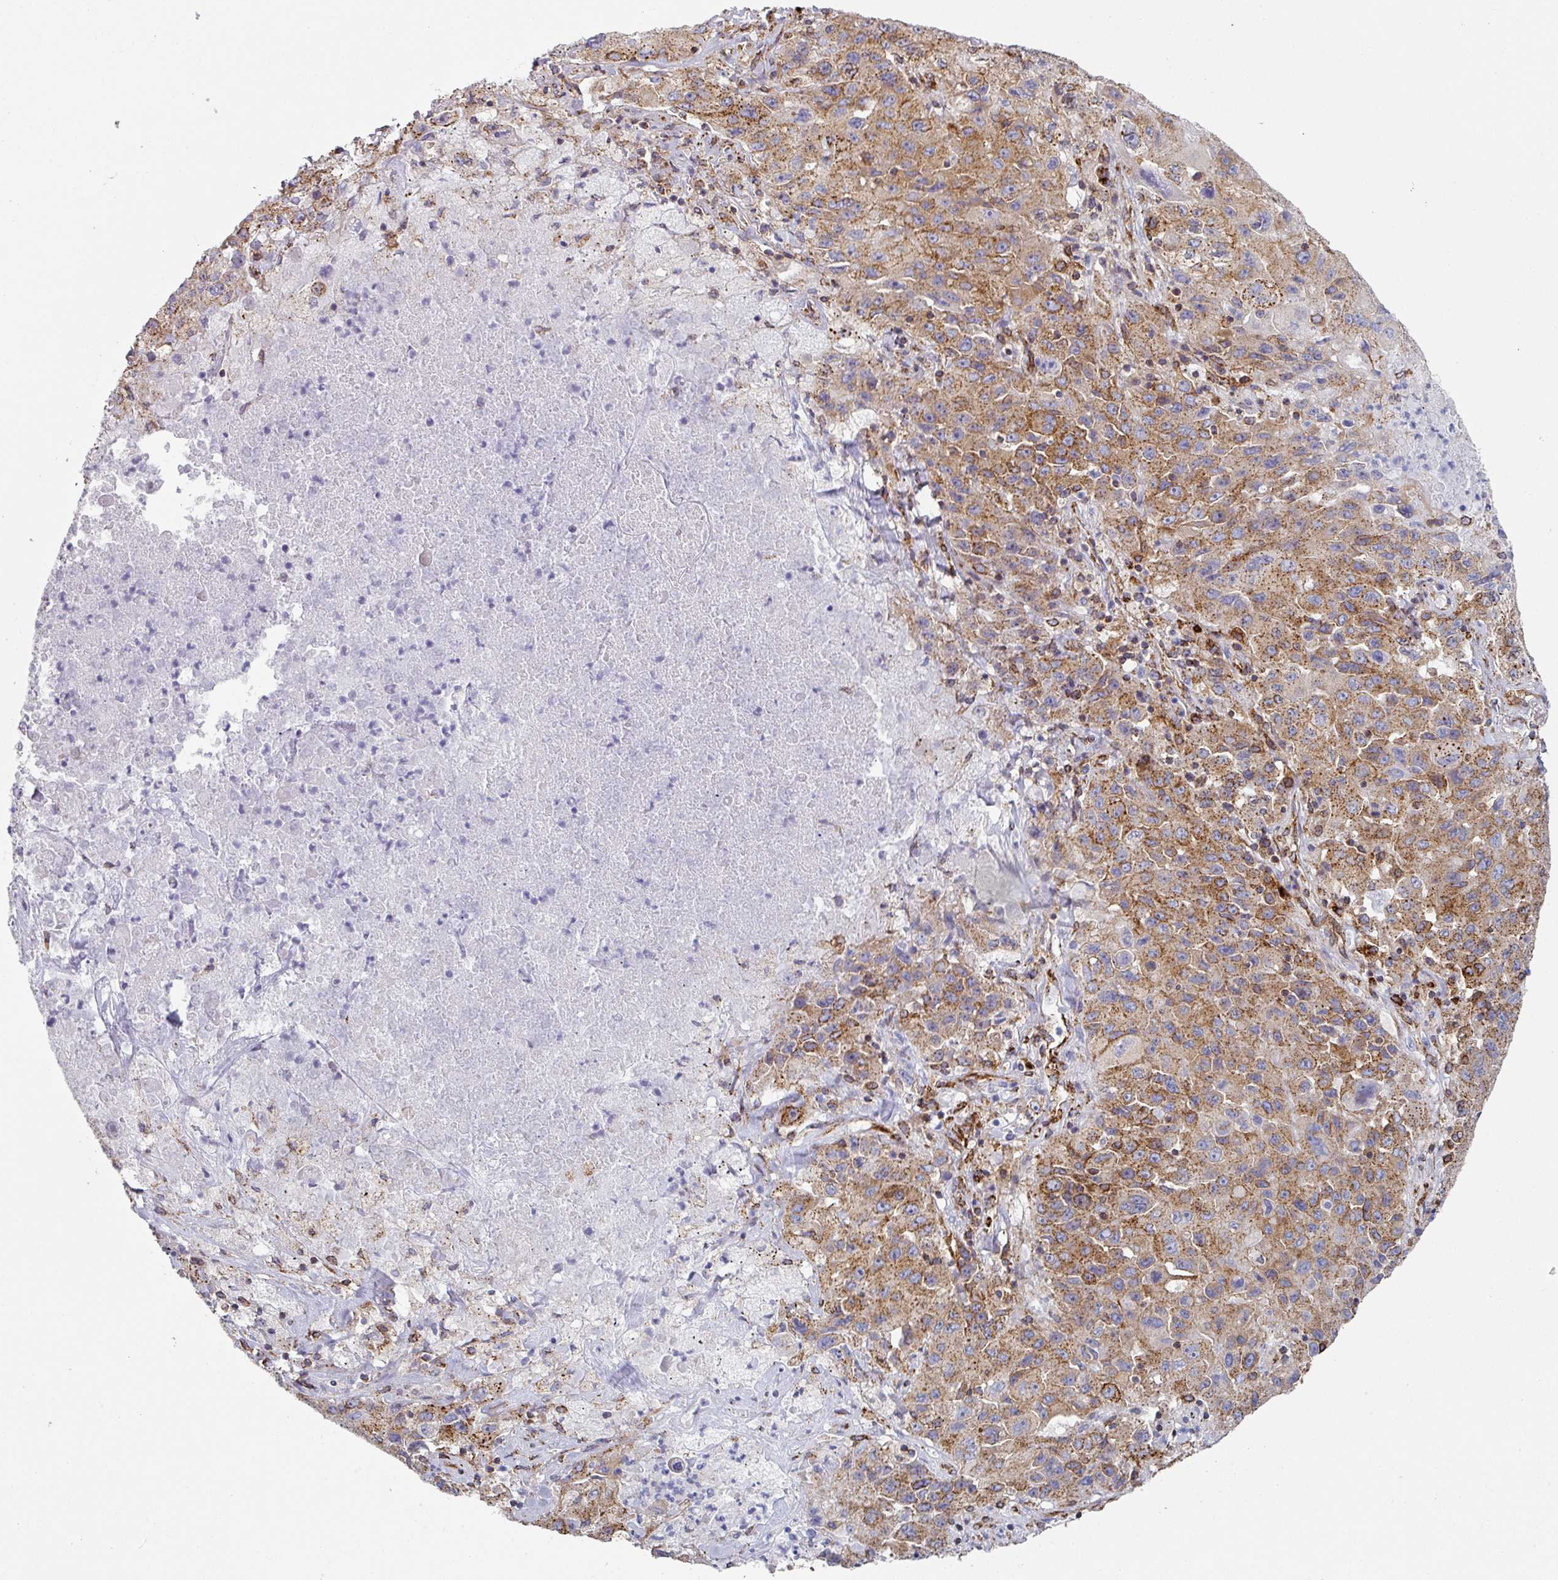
{"staining": {"intensity": "moderate", "quantity": ">75%", "location": "cytoplasmic/membranous"}, "tissue": "lung cancer", "cell_type": "Tumor cells", "image_type": "cancer", "snomed": [{"axis": "morphology", "description": "Squamous cell carcinoma, NOS"}, {"axis": "topography", "description": "Lung"}], "caption": "IHC (DAB) staining of human lung squamous cell carcinoma demonstrates moderate cytoplasmic/membranous protein staining in about >75% of tumor cells.", "gene": "CCDC85B", "patient": {"sex": "male", "age": 63}}